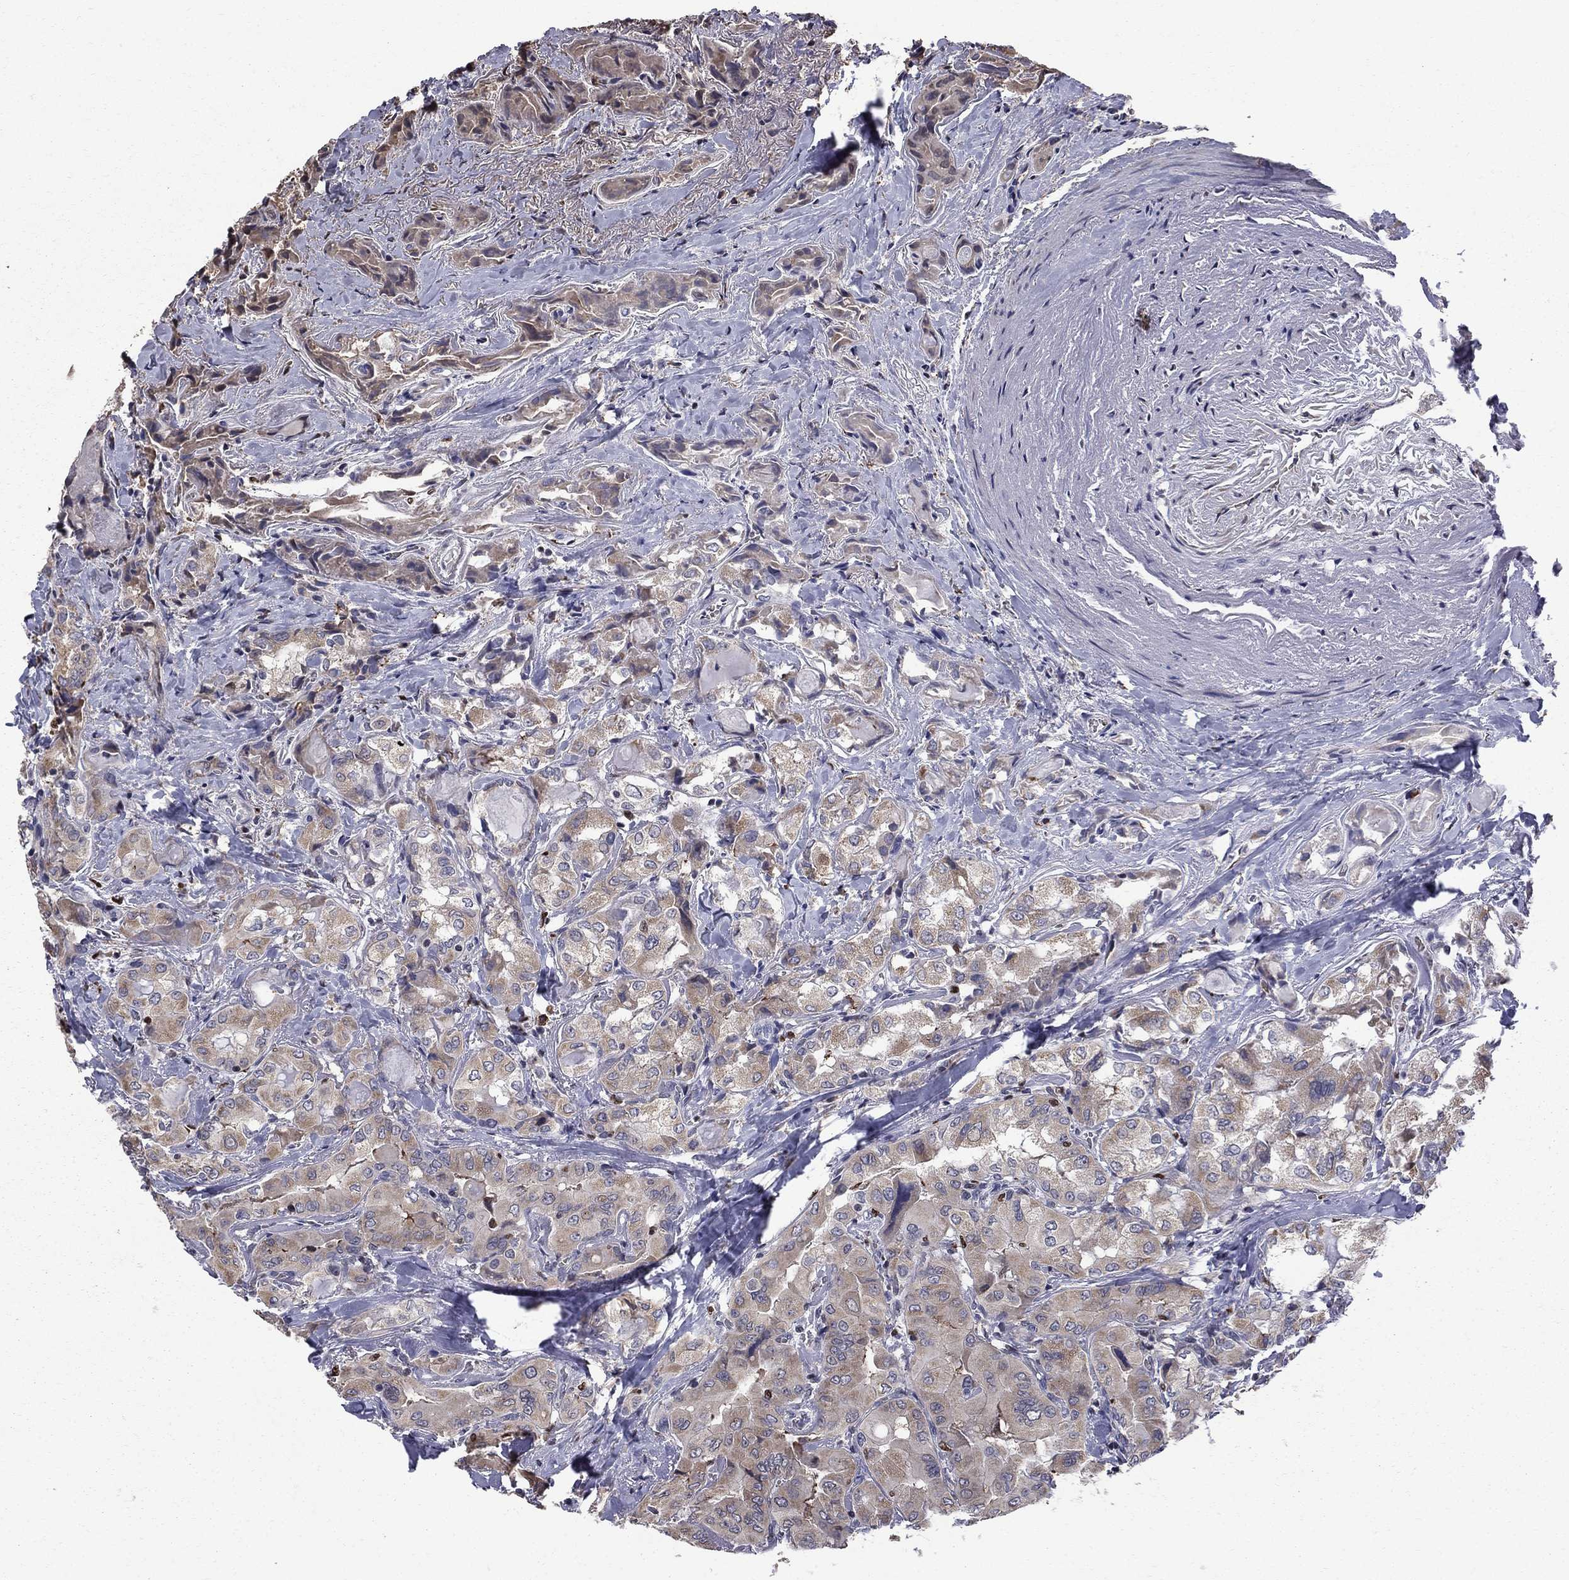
{"staining": {"intensity": "weak", "quantity": "25%-75%", "location": "cytoplasmic/membranous"}, "tissue": "thyroid cancer", "cell_type": "Tumor cells", "image_type": "cancer", "snomed": [{"axis": "morphology", "description": "Normal tissue, NOS"}, {"axis": "morphology", "description": "Papillary adenocarcinoma, NOS"}, {"axis": "topography", "description": "Thyroid gland"}], "caption": "DAB (3,3'-diaminobenzidine) immunohistochemical staining of thyroid cancer exhibits weak cytoplasmic/membranous protein staining in about 25%-75% of tumor cells. The protein is shown in brown color, while the nuclei are stained blue.", "gene": "HSPB2", "patient": {"sex": "female", "age": 66}}